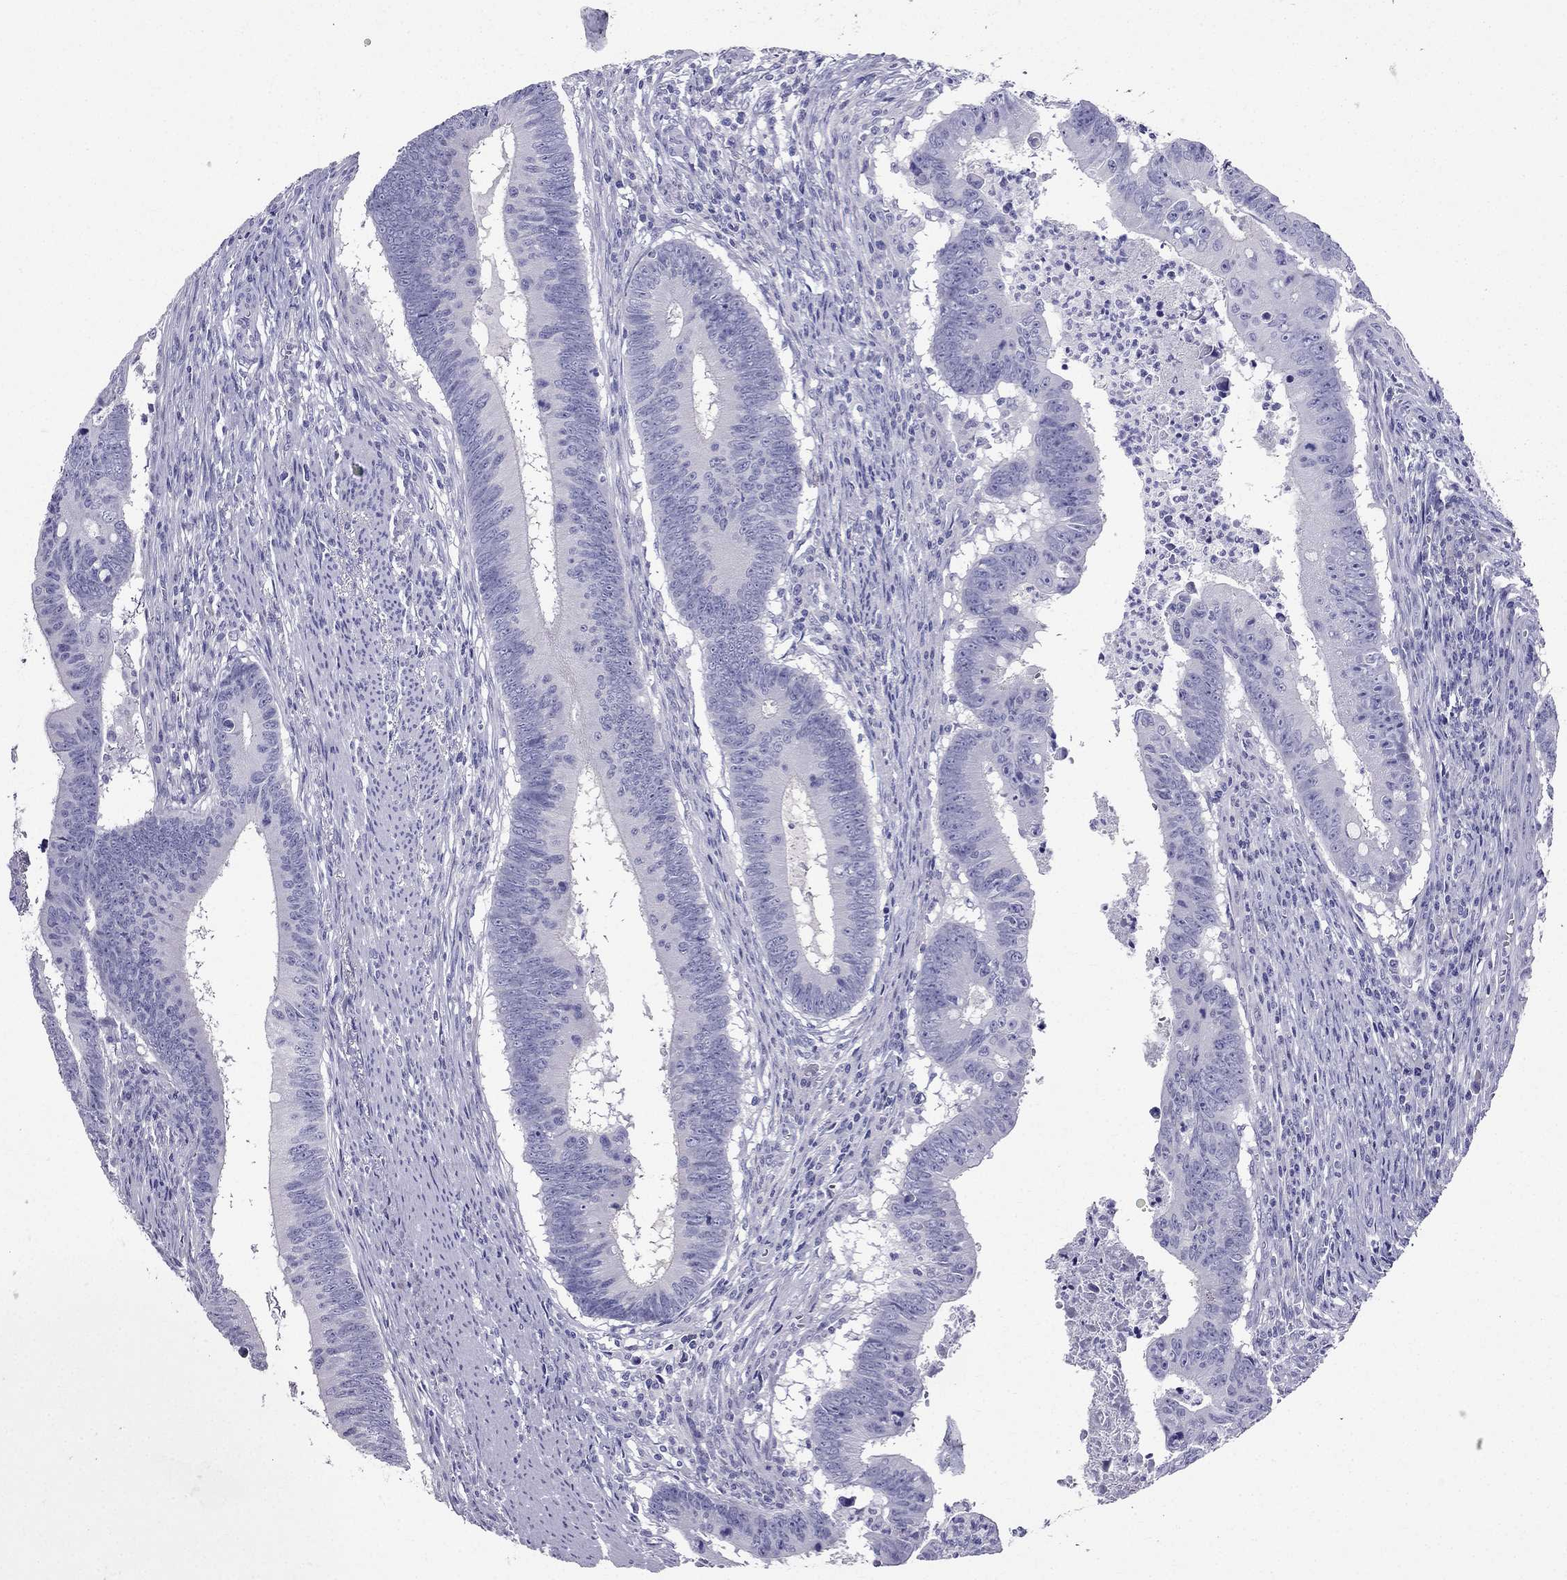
{"staining": {"intensity": "negative", "quantity": "none", "location": "none"}, "tissue": "colorectal cancer", "cell_type": "Tumor cells", "image_type": "cancer", "snomed": [{"axis": "morphology", "description": "Adenocarcinoma, NOS"}, {"axis": "topography", "description": "Colon"}], "caption": "Colorectal cancer (adenocarcinoma) stained for a protein using immunohistochemistry exhibits no positivity tumor cells.", "gene": "ZNF541", "patient": {"sex": "female", "age": 87}}